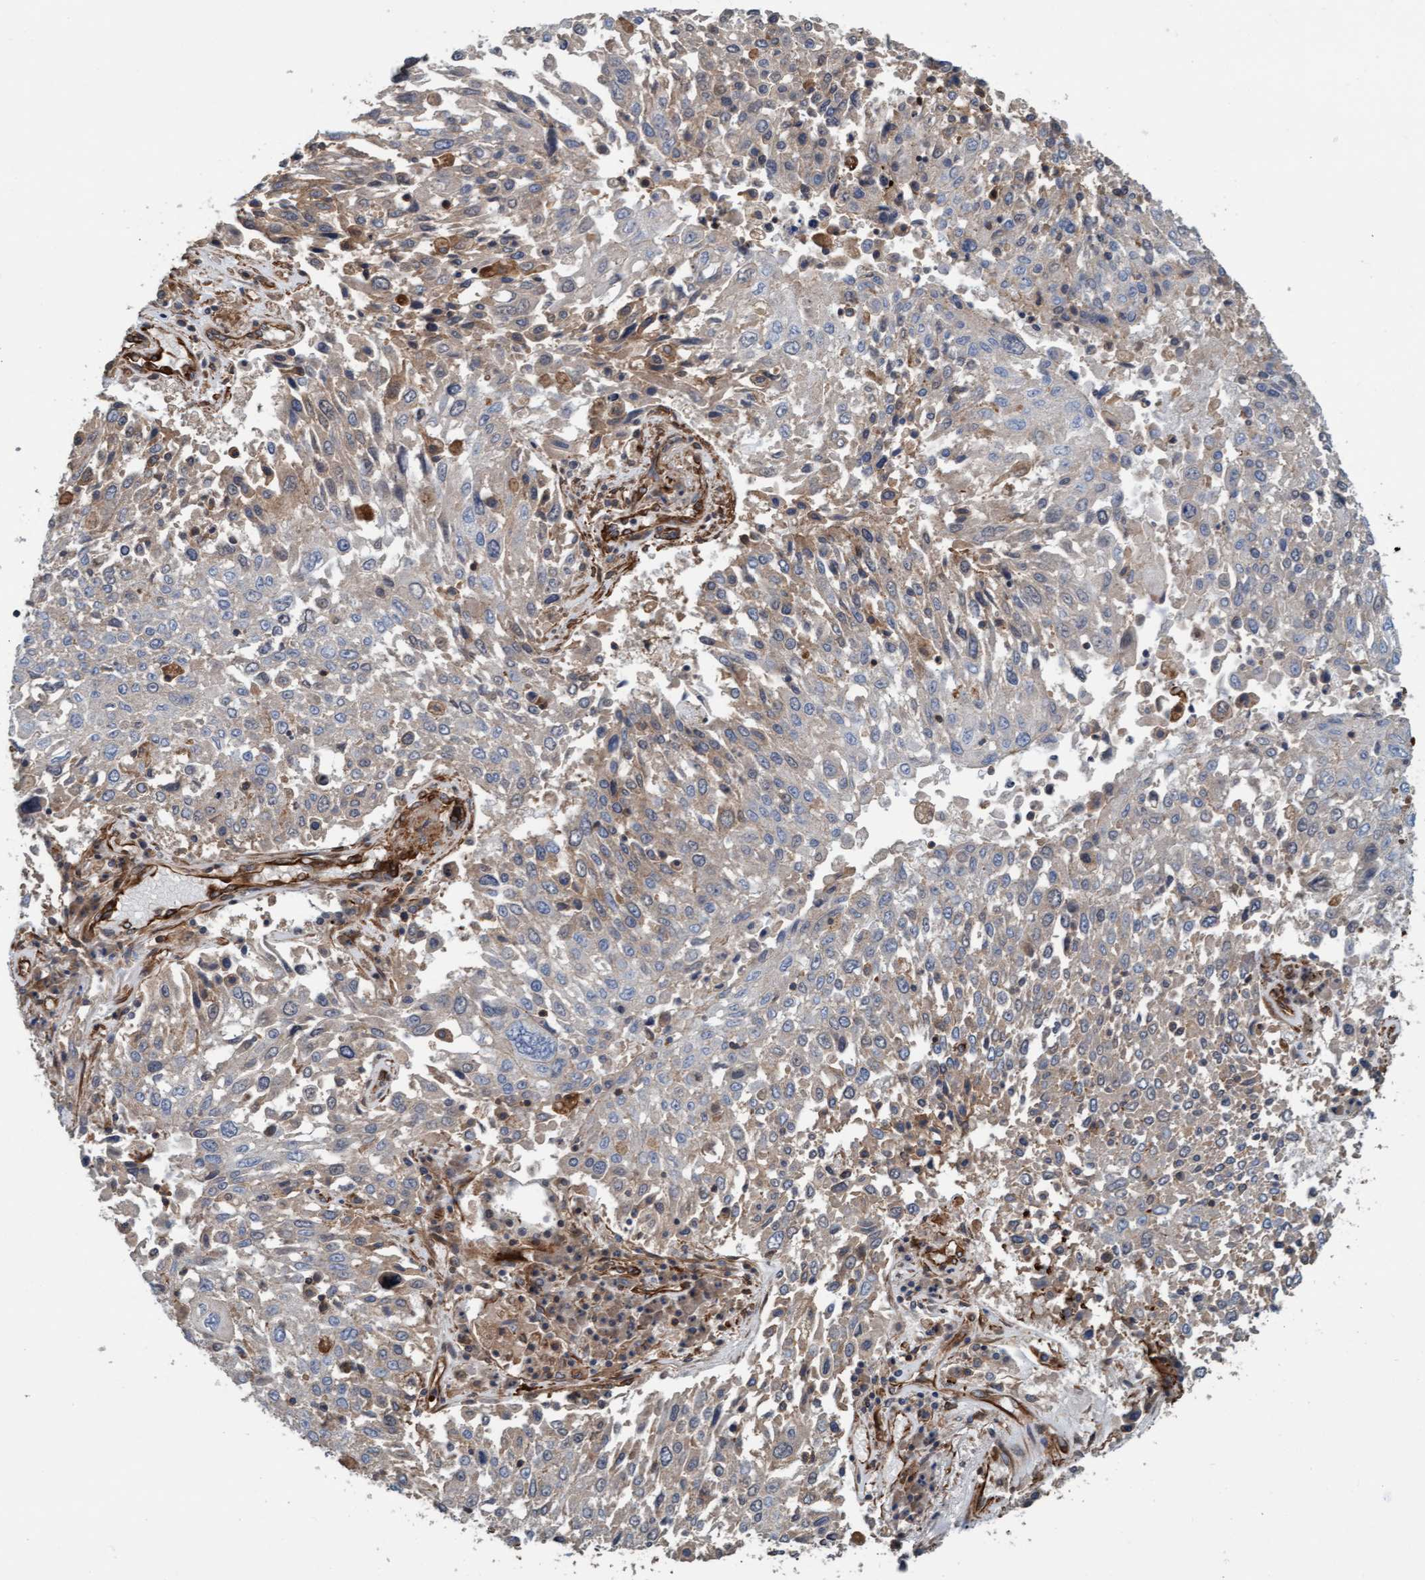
{"staining": {"intensity": "weak", "quantity": "<25%", "location": "cytoplasmic/membranous"}, "tissue": "lung cancer", "cell_type": "Tumor cells", "image_type": "cancer", "snomed": [{"axis": "morphology", "description": "Squamous cell carcinoma, NOS"}, {"axis": "topography", "description": "Lung"}], "caption": "A high-resolution histopathology image shows immunohistochemistry staining of lung cancer, which demonstrates no significant staining in tumor cells. Nuclei are stained in blue.", "gene": "STXBP4", "patient": {"sex": "male", "age": 65}}